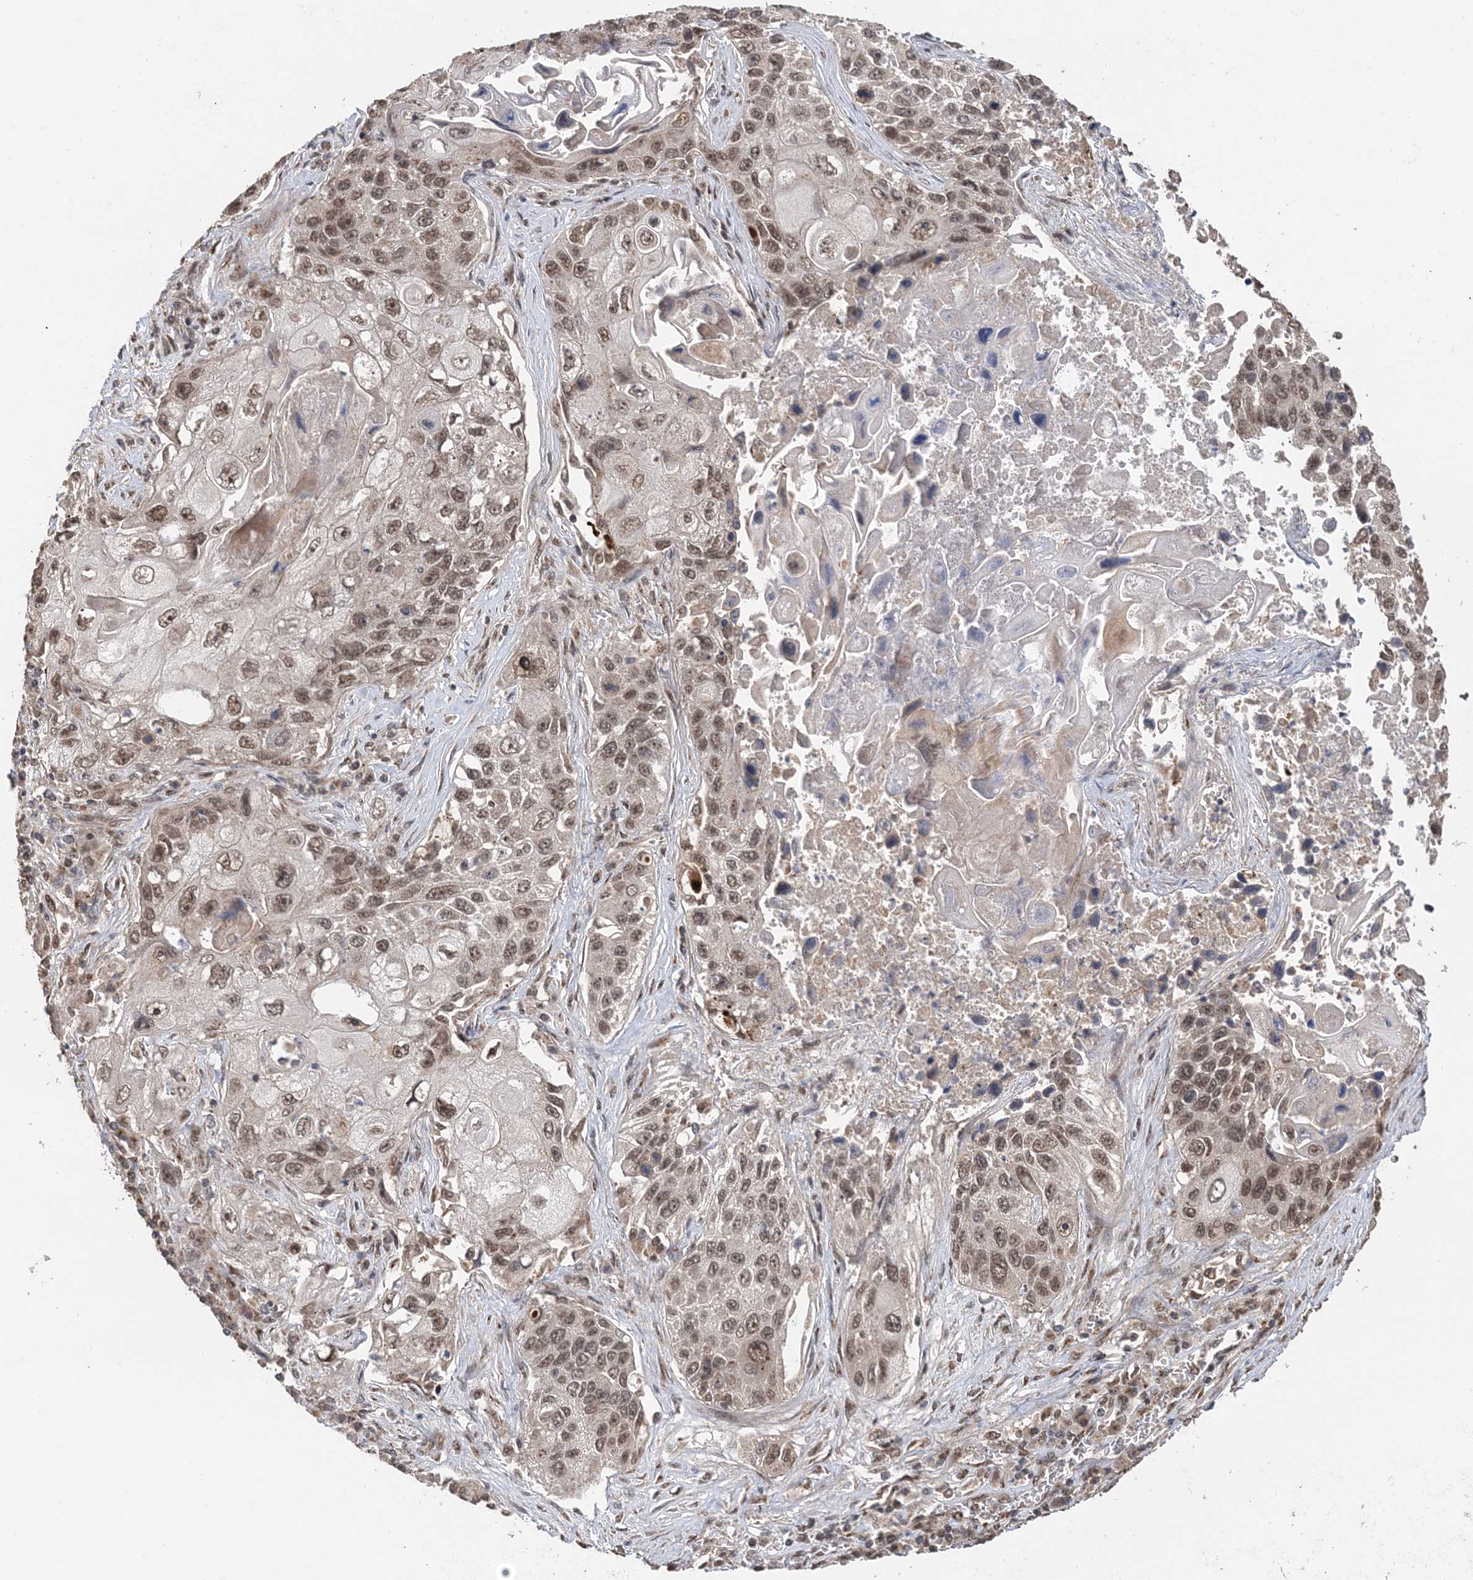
{"staining": {"intensity": "moderate", "quantity": ">75%", "location": "nuclear"}, "tissue": "lung cancer", "cell_type": "Tumor cells", "image_type": "cancer", "snomed": [{"axis": "morphology", "description": "Squamous cell carcinoma, NOS"}, {"axis": "topography", "description": "Lung"}], "caption": "Immunohistochemical staining of human lung cancer shows medium levels of moderate nuclear protein expression in approximately >75% of tumor cells.", "gene": "TSHZ2", "patient": {"sex": "male", "age": 61}}